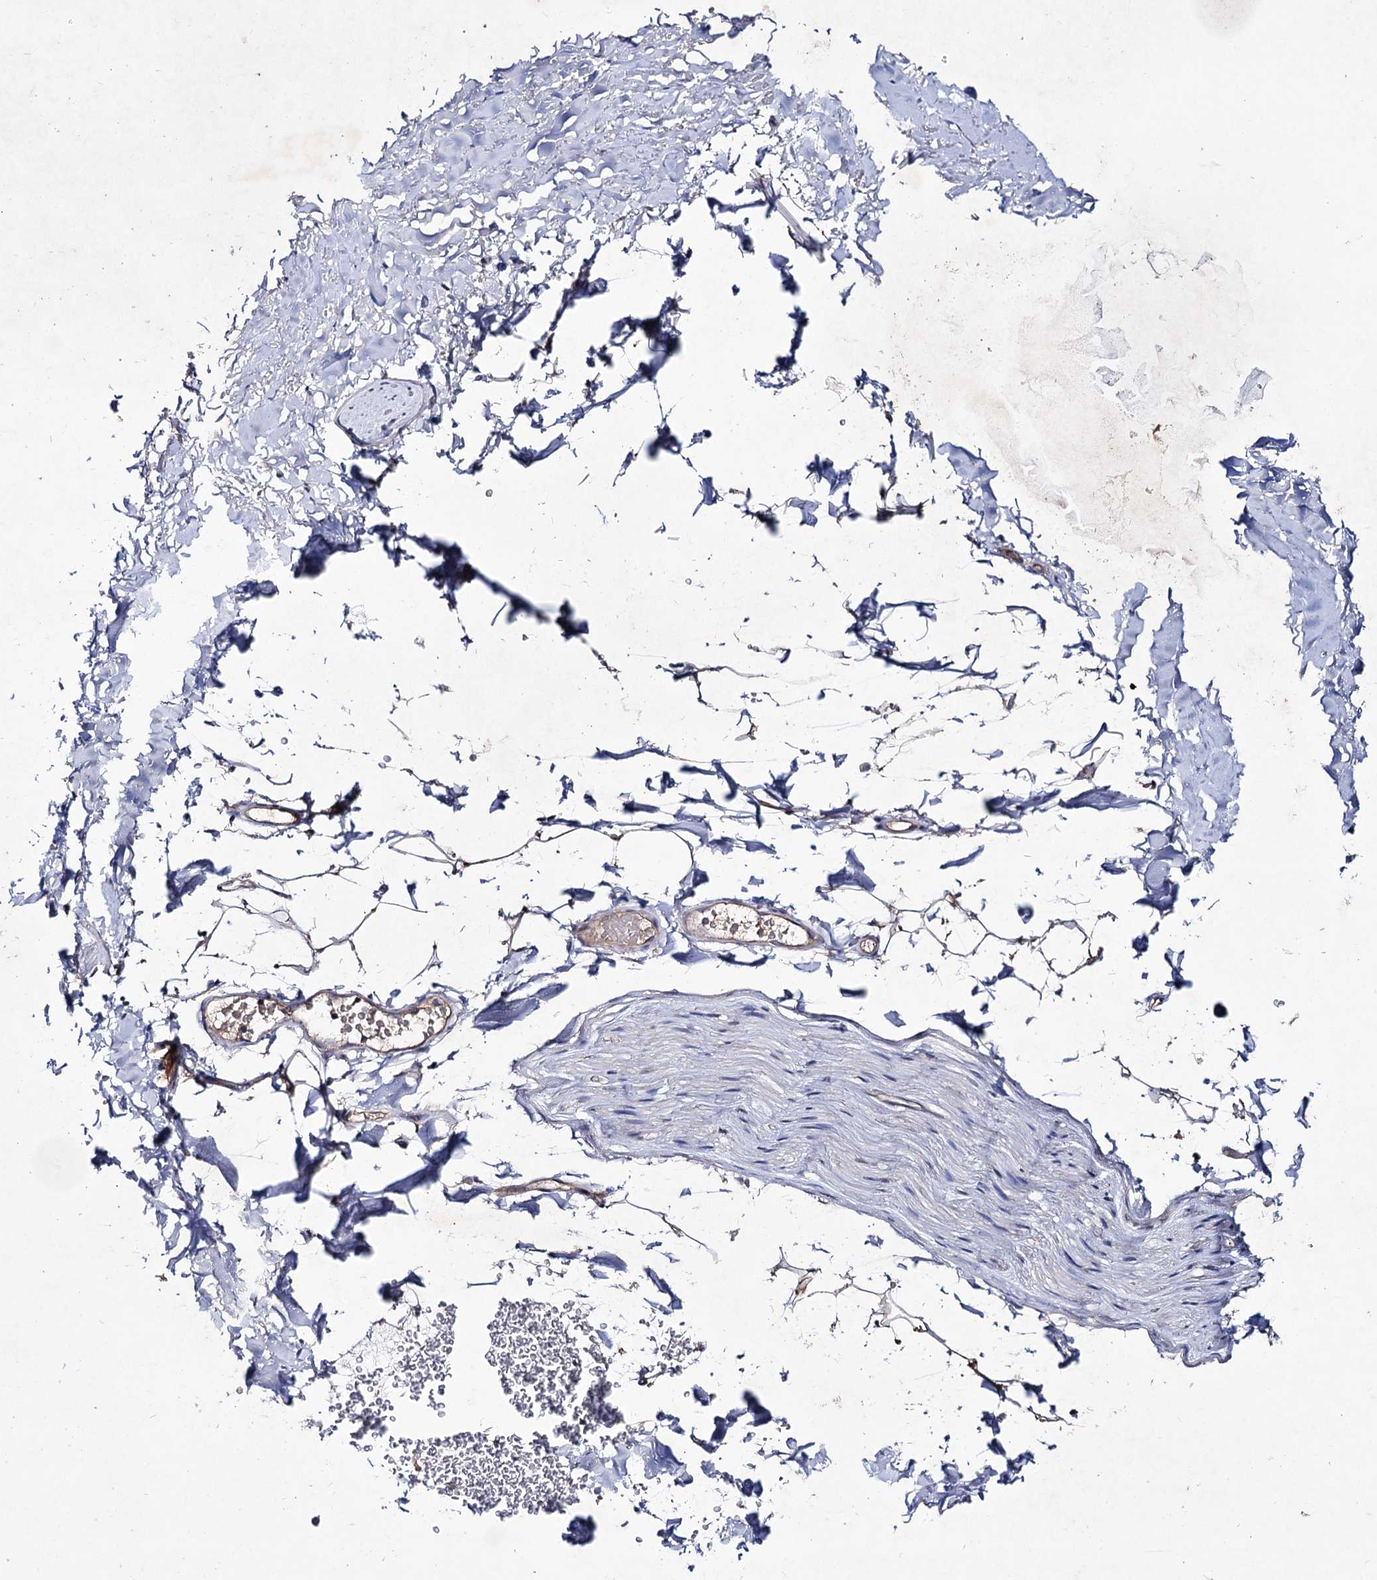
{"staining": {"intensity": "negative", "quantity": "none", "location": "none"}, "tissue": "adipose tissue", "cell_type": "Adipocytes", "image_type": "normal", "snomed": [{"axis": "morphology", "description": "Normal tissue, NOS"}, {"axis": "topography", "description": "Cartilage tissue"}, {"axis": "topography", "description": "Bronchus"}], "caption": "Immunohistochemistry (IHC) micrograph of normal adipose tissue: adipose tissue stained with DAB displays no significant protein expression in adipocytes.", "gene": "SEMA4G", "patient": {"sex": "female", "age": 73}}